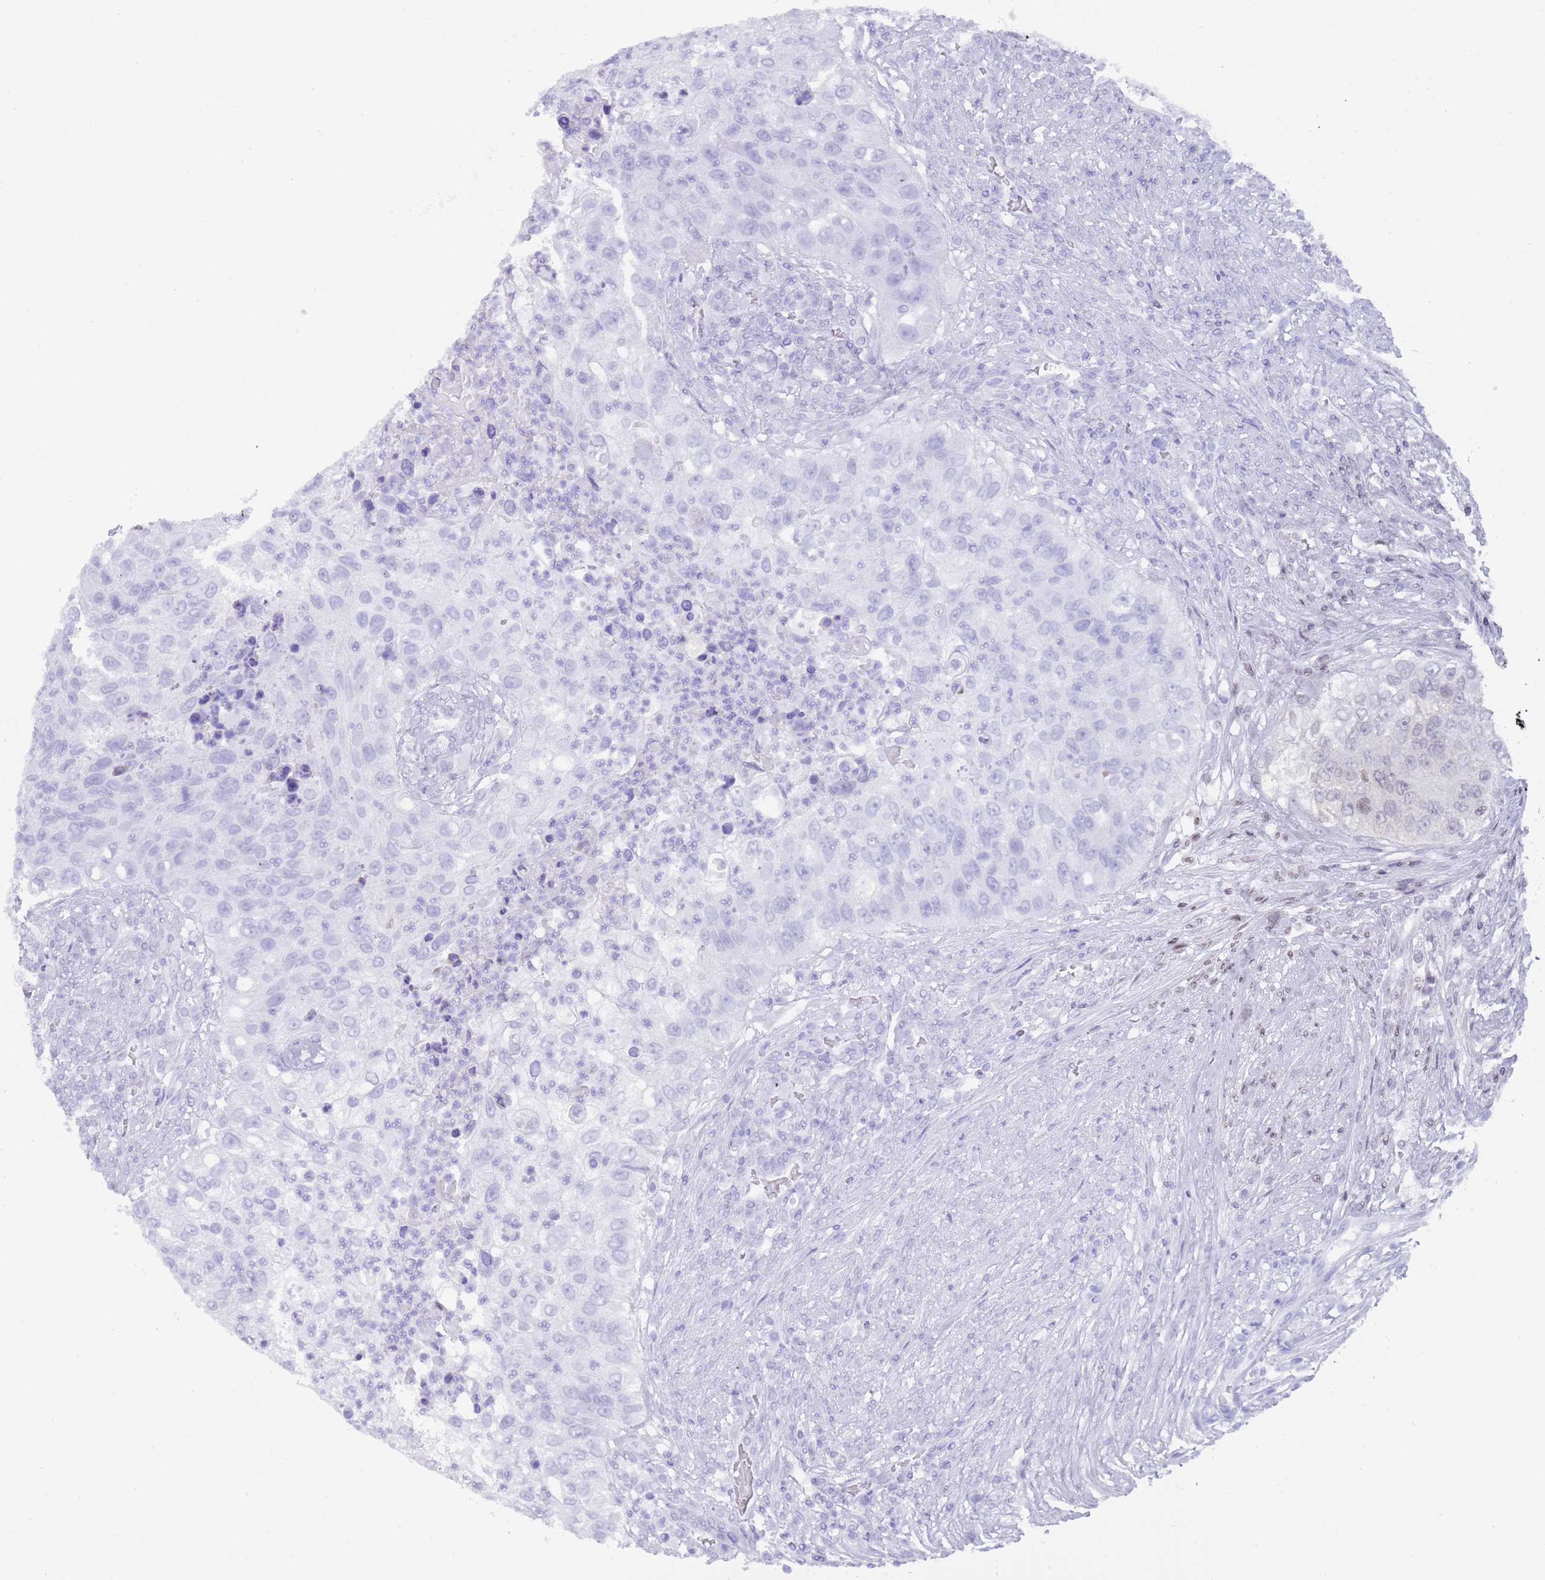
{"staining": {"intensity": "negative", "quantity": "none", "location": "none"}, "tissue": "urothelial cancer", "cell_type": "Tumor cells", "image_type": "cancer", "snomed": [{"axis": "morphology", "description": "Urothelial carcinoma, High grade"}, {"axis": "topography", "description": "Urinary bladder"}], "caption": "DAB (3,3'-diaminobenzidine) immunohistochemical staining of urothelial cancer shows no significant expression in tumor cells.", "gene": "HDAC8", "patient": {"sex": "female", "age": 60}}